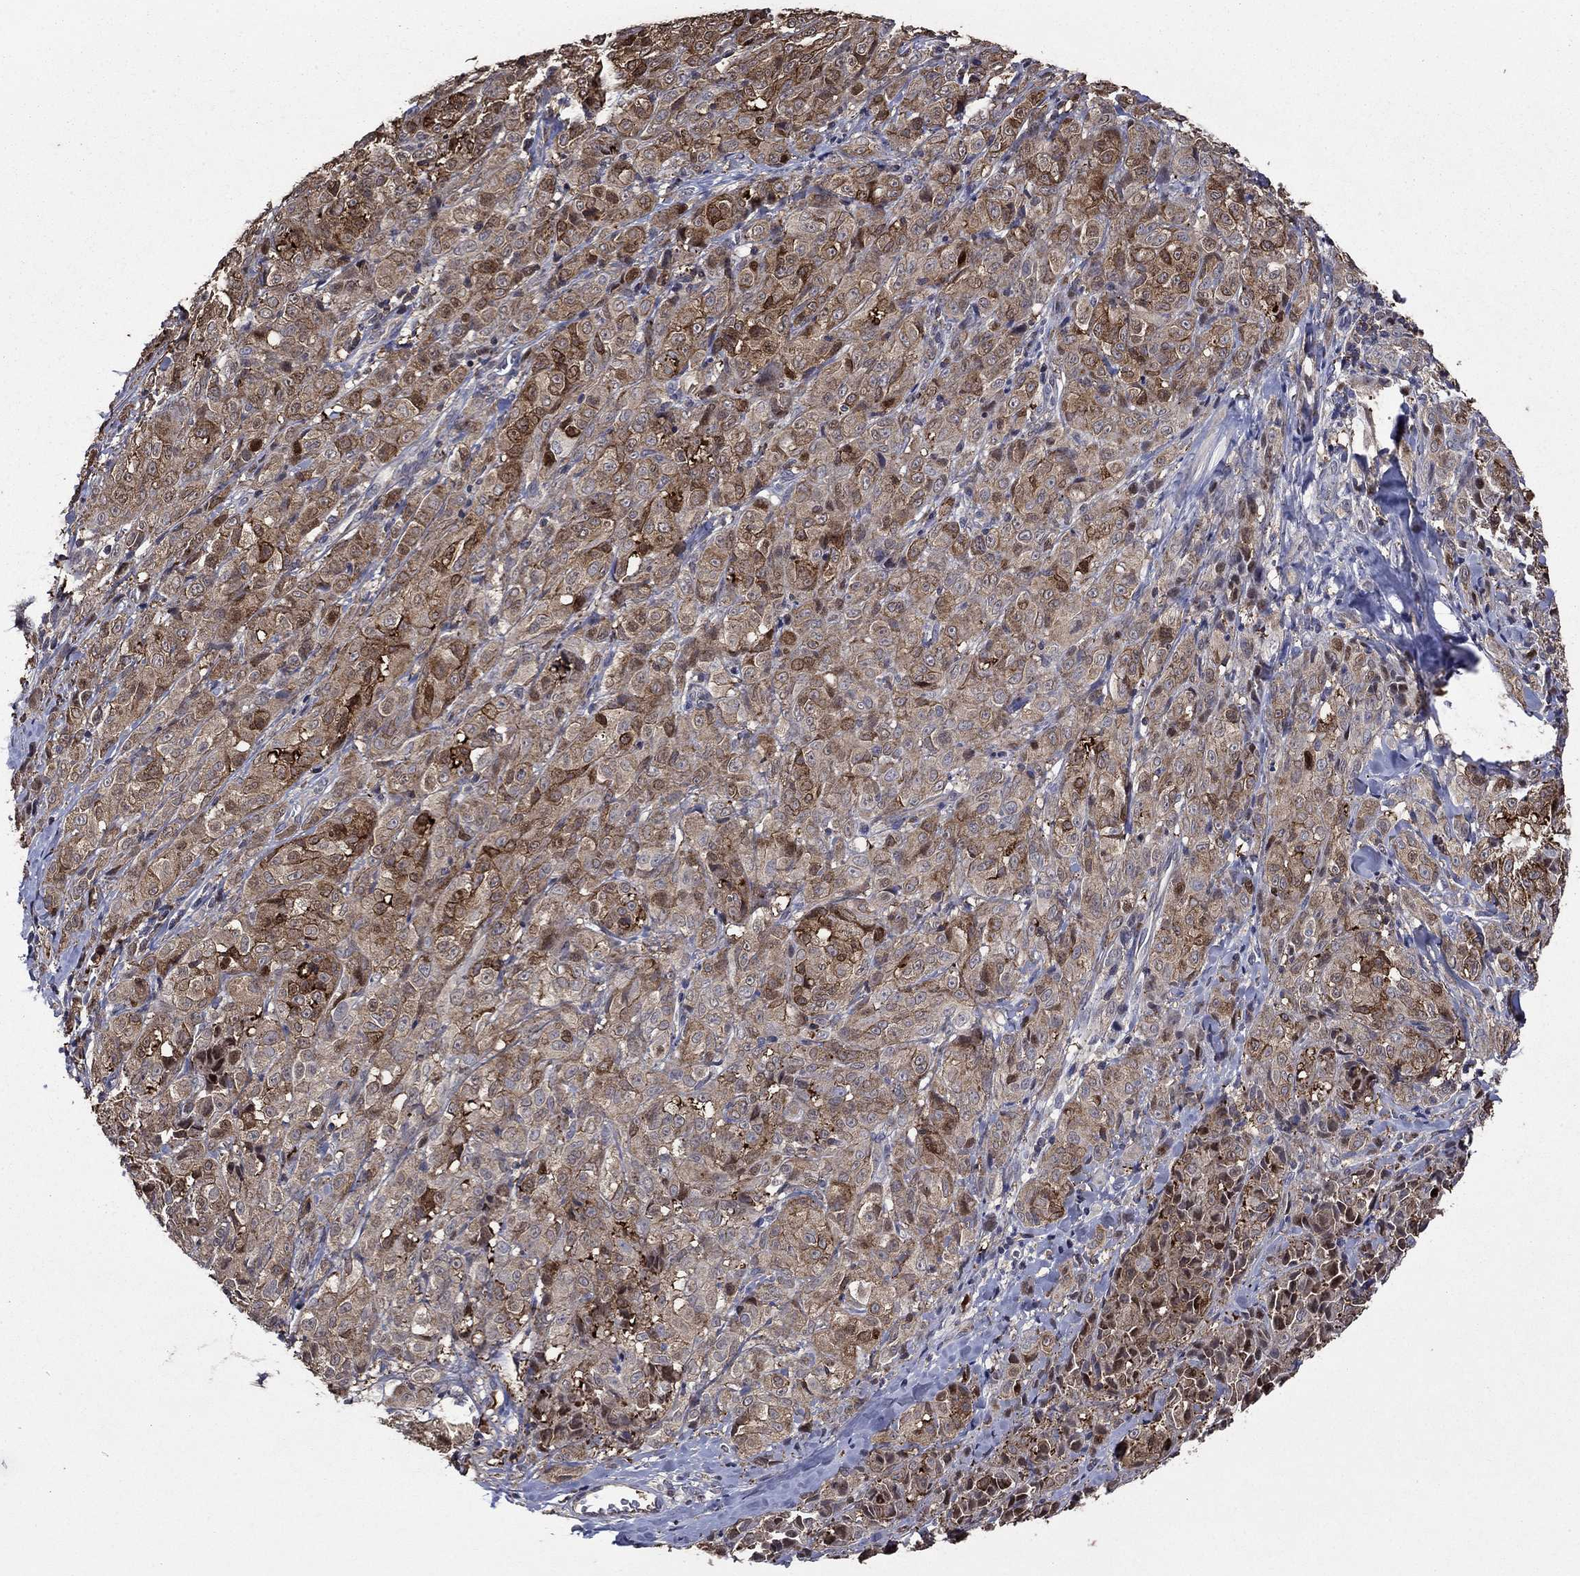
{"staining": {"intensity": "moderate", "quantity": ">75%", "location": "cytoplasmic/membranous"}, "tissue": "melanoma", "cell_type": "Tumor cells", "image_type": "cancer", "snomed": [{"axis": "morphology", "description": "Malignant melanoma, NOS"}, {"axis": "topography", "description": "Skin"}], "caption": "Immunohistochemical staining of human malignant melanoma shows medium levels of moderate cytoplasmic/membranous staining in approximately >75% of tumor cells. (brown staining indicates protein expression, while blue staining denotes nuclei).", "gene": "DVL1", "patient": {"sex": "male", "age": 89}}